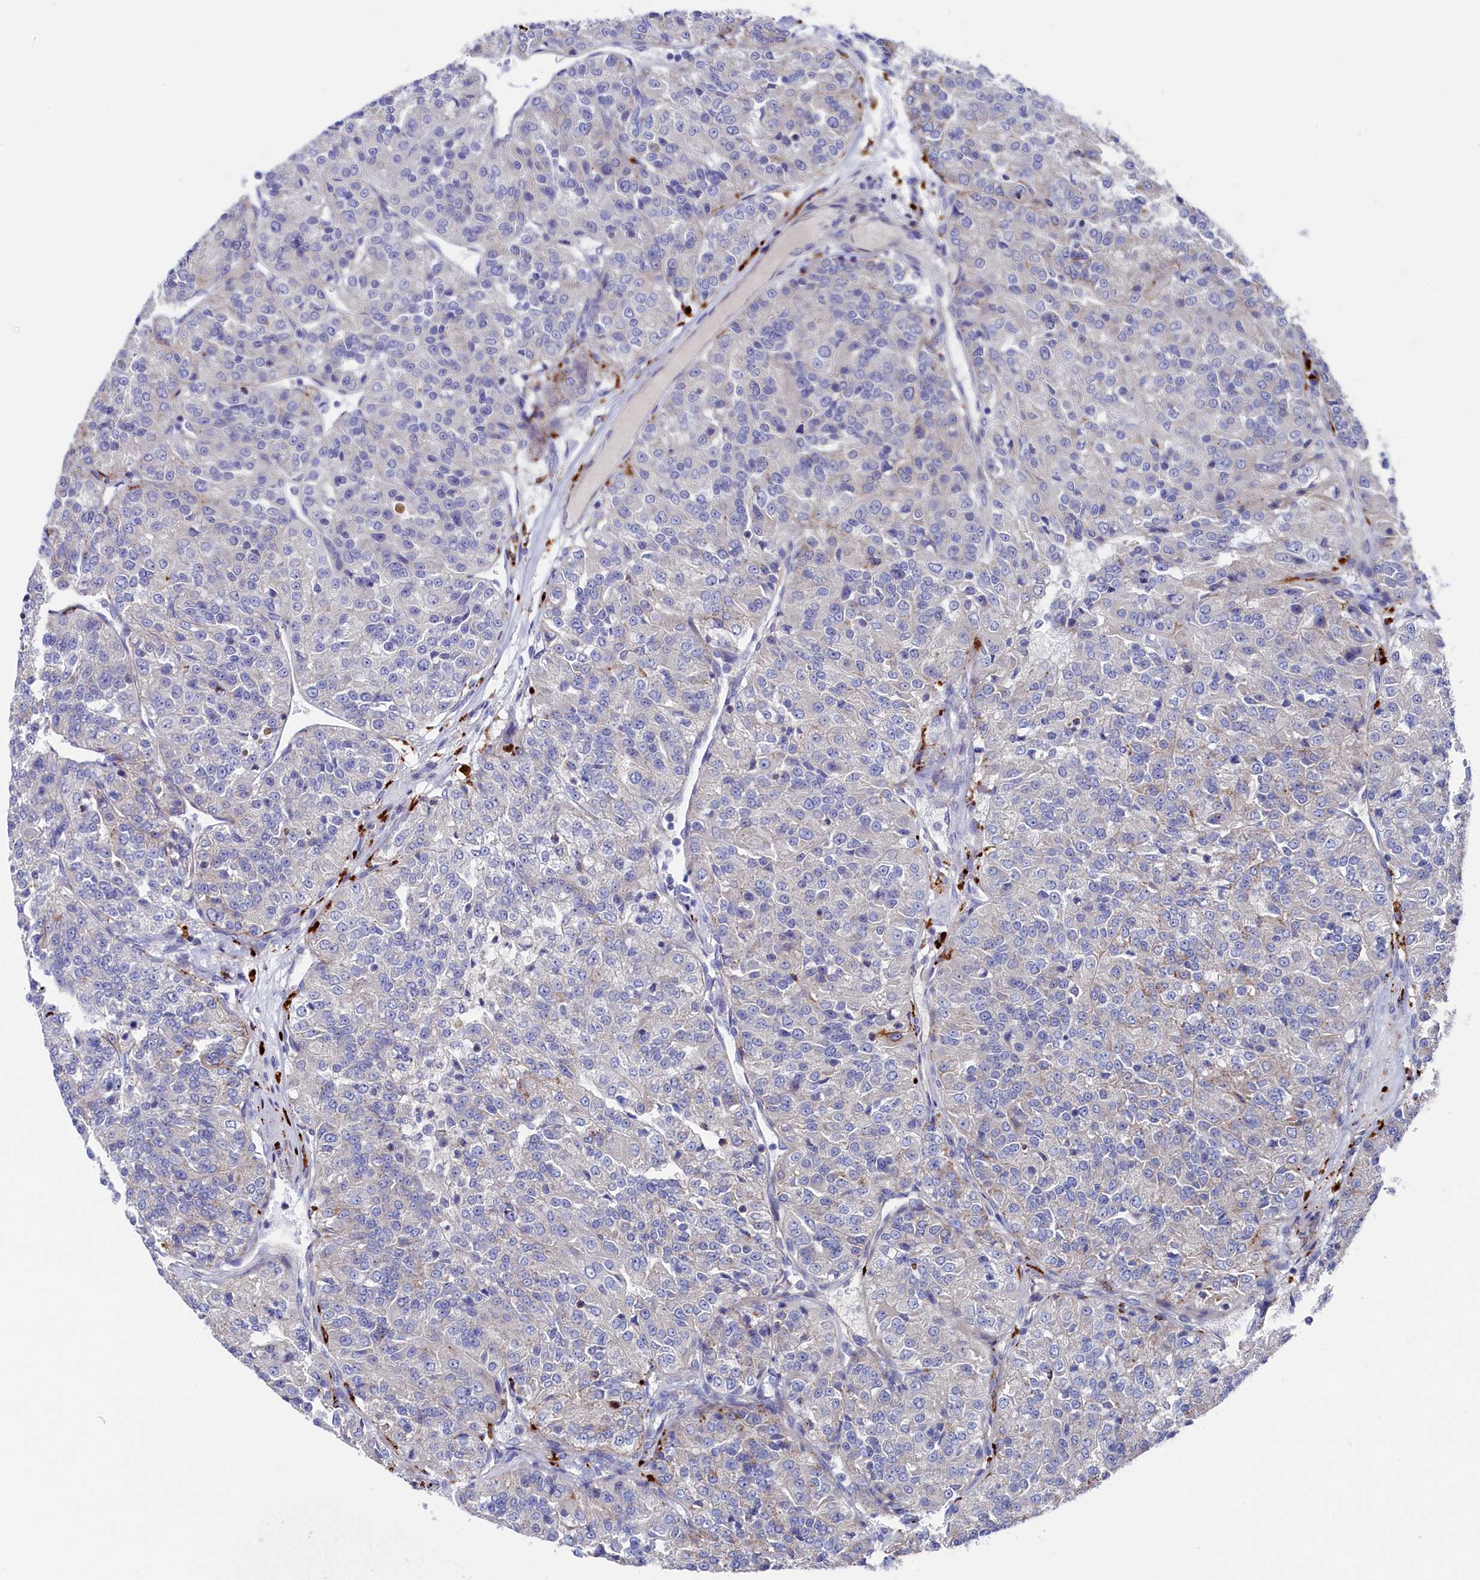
{"staining": {"intensity": "negative", "quantity": "none", "location": "none"}, "tissue": "renal cancer", "cell_type": "Tumor cells", "image_type": "cancer", "snomed": [{"axis": "morphology", "description": "Adenocarcinoma, NOS"}, {"axis": "topography", "description": "Kidney"}], "caption": "Tumor cells are negative for brown protein staining in renal cancer (adenocarcinoma). Nuclei are stained in blue.", "gene": "NUDT7", "patient": {"sex": "female", "age": 63}}